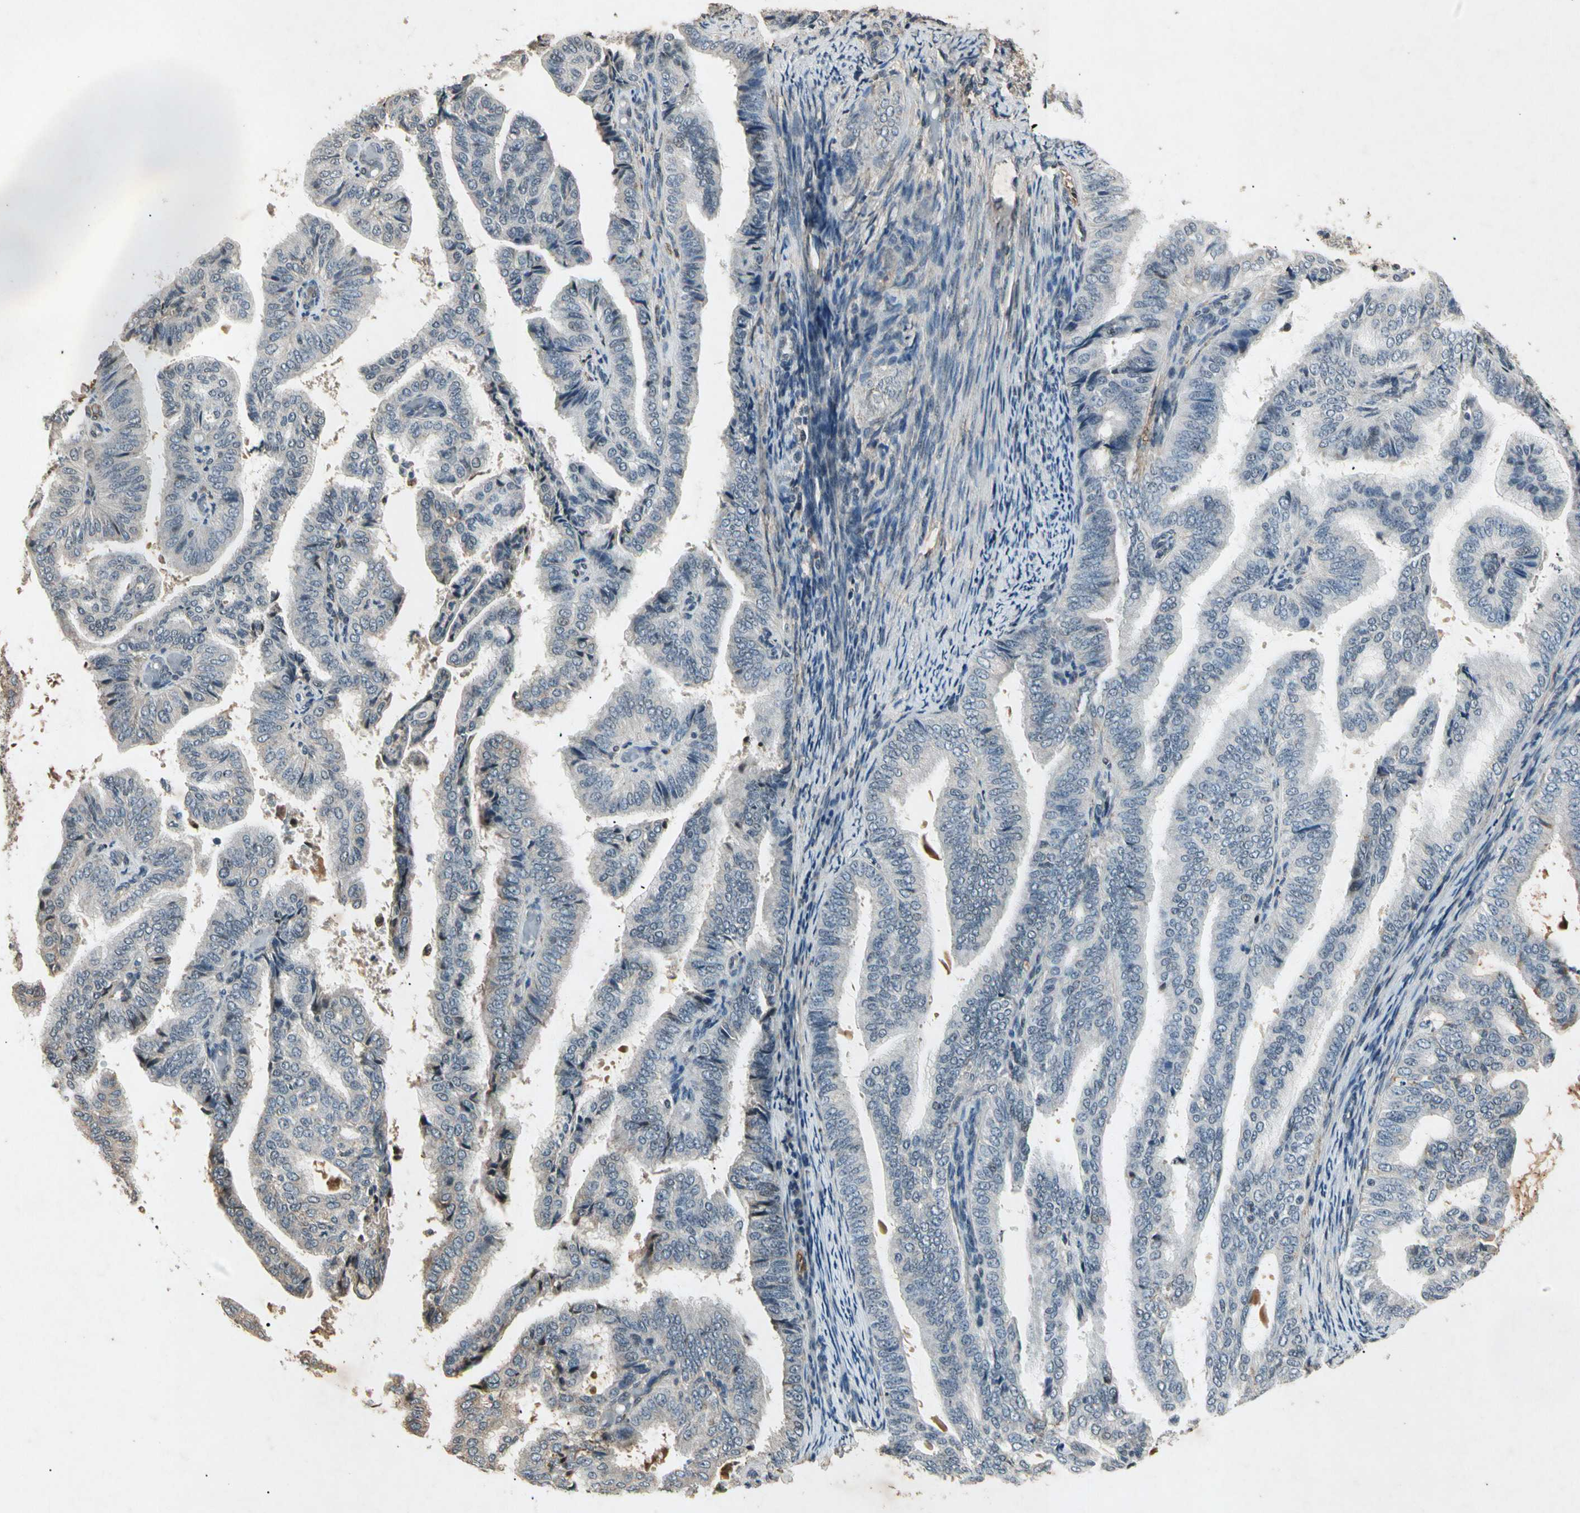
{"staining": {"intensity": "negative", "quantity": "none", "location": "none"}, "tissue": "endometrial cancer", "cell_type": "Tumor cells", "image_type": "cancer", "snomed": [{"axis": "morphology", "description": "Adenocarcinoma, NOS"}, {"axis": "topography", "description": "Endometrium"}], "caption": "Immunohistochemistry (IHC) of adenocarcinoma (endometrial) demonstrates no expression in tumor cells.", "gene": "CP", "patient": {"sex": "female", "age": 58}}